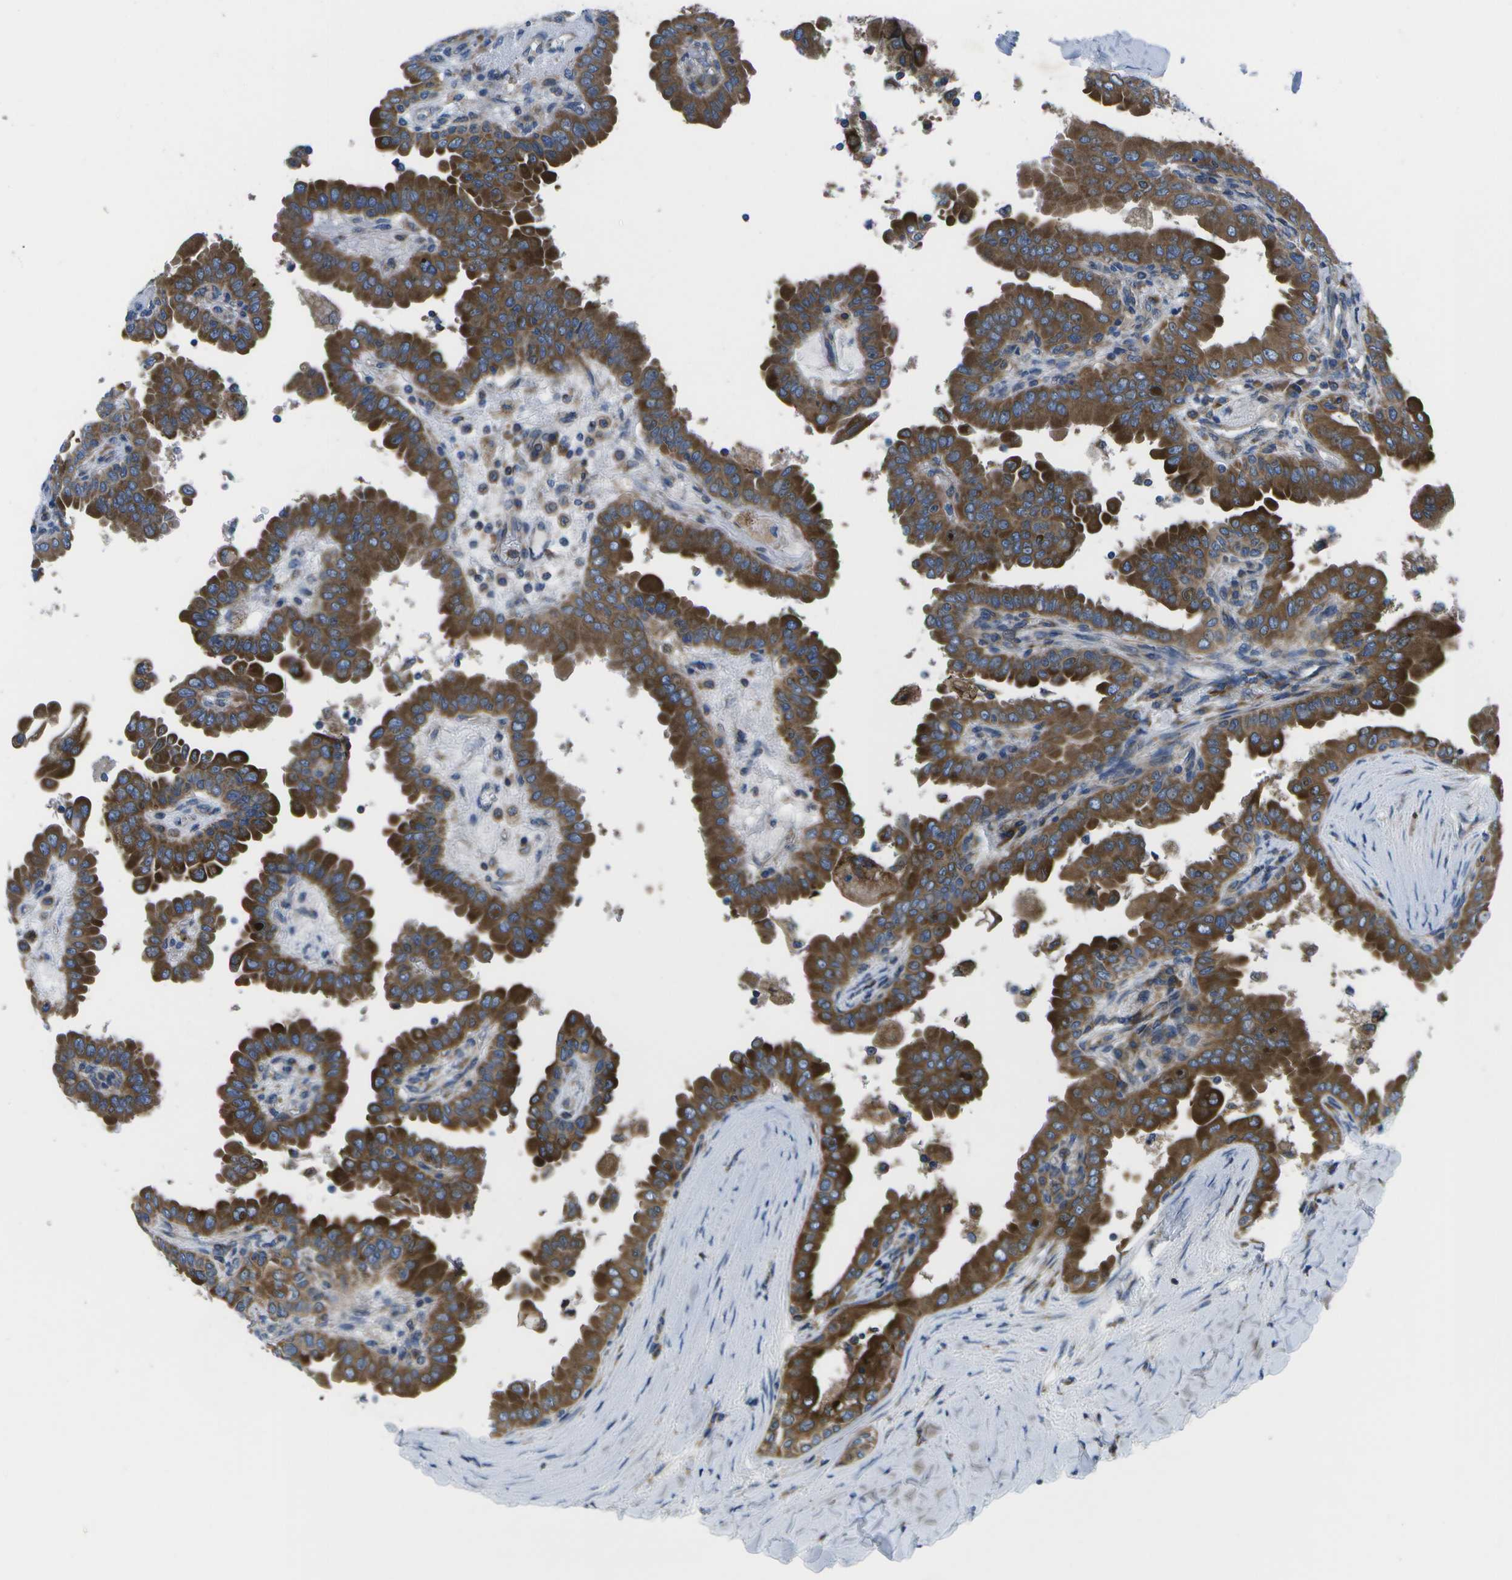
{"staining": {"intensity": "strong", "quantity": ">75%", "location": "cytoplasmic/membranous"}, "tissue": "thyroid cancer", "cell_type": "Tumor cells", "image_type": "cancer", "snomed": [{"axis": "morphology", "description": "Papillary adenocarcinoma, NOS"}, {"axis": "topography", "description": "Thyroid gland"}], "caption": "IHC micrograph of thyroid cancer (papillary adenocarcinoma) stained for a protein (brown), which exhibits high levels of strong cytoplasmic/membranous positivity in approximately >75% of tumor cells.", "gene": "GDF5", "patient": {"sex": "male", "age": 33}}